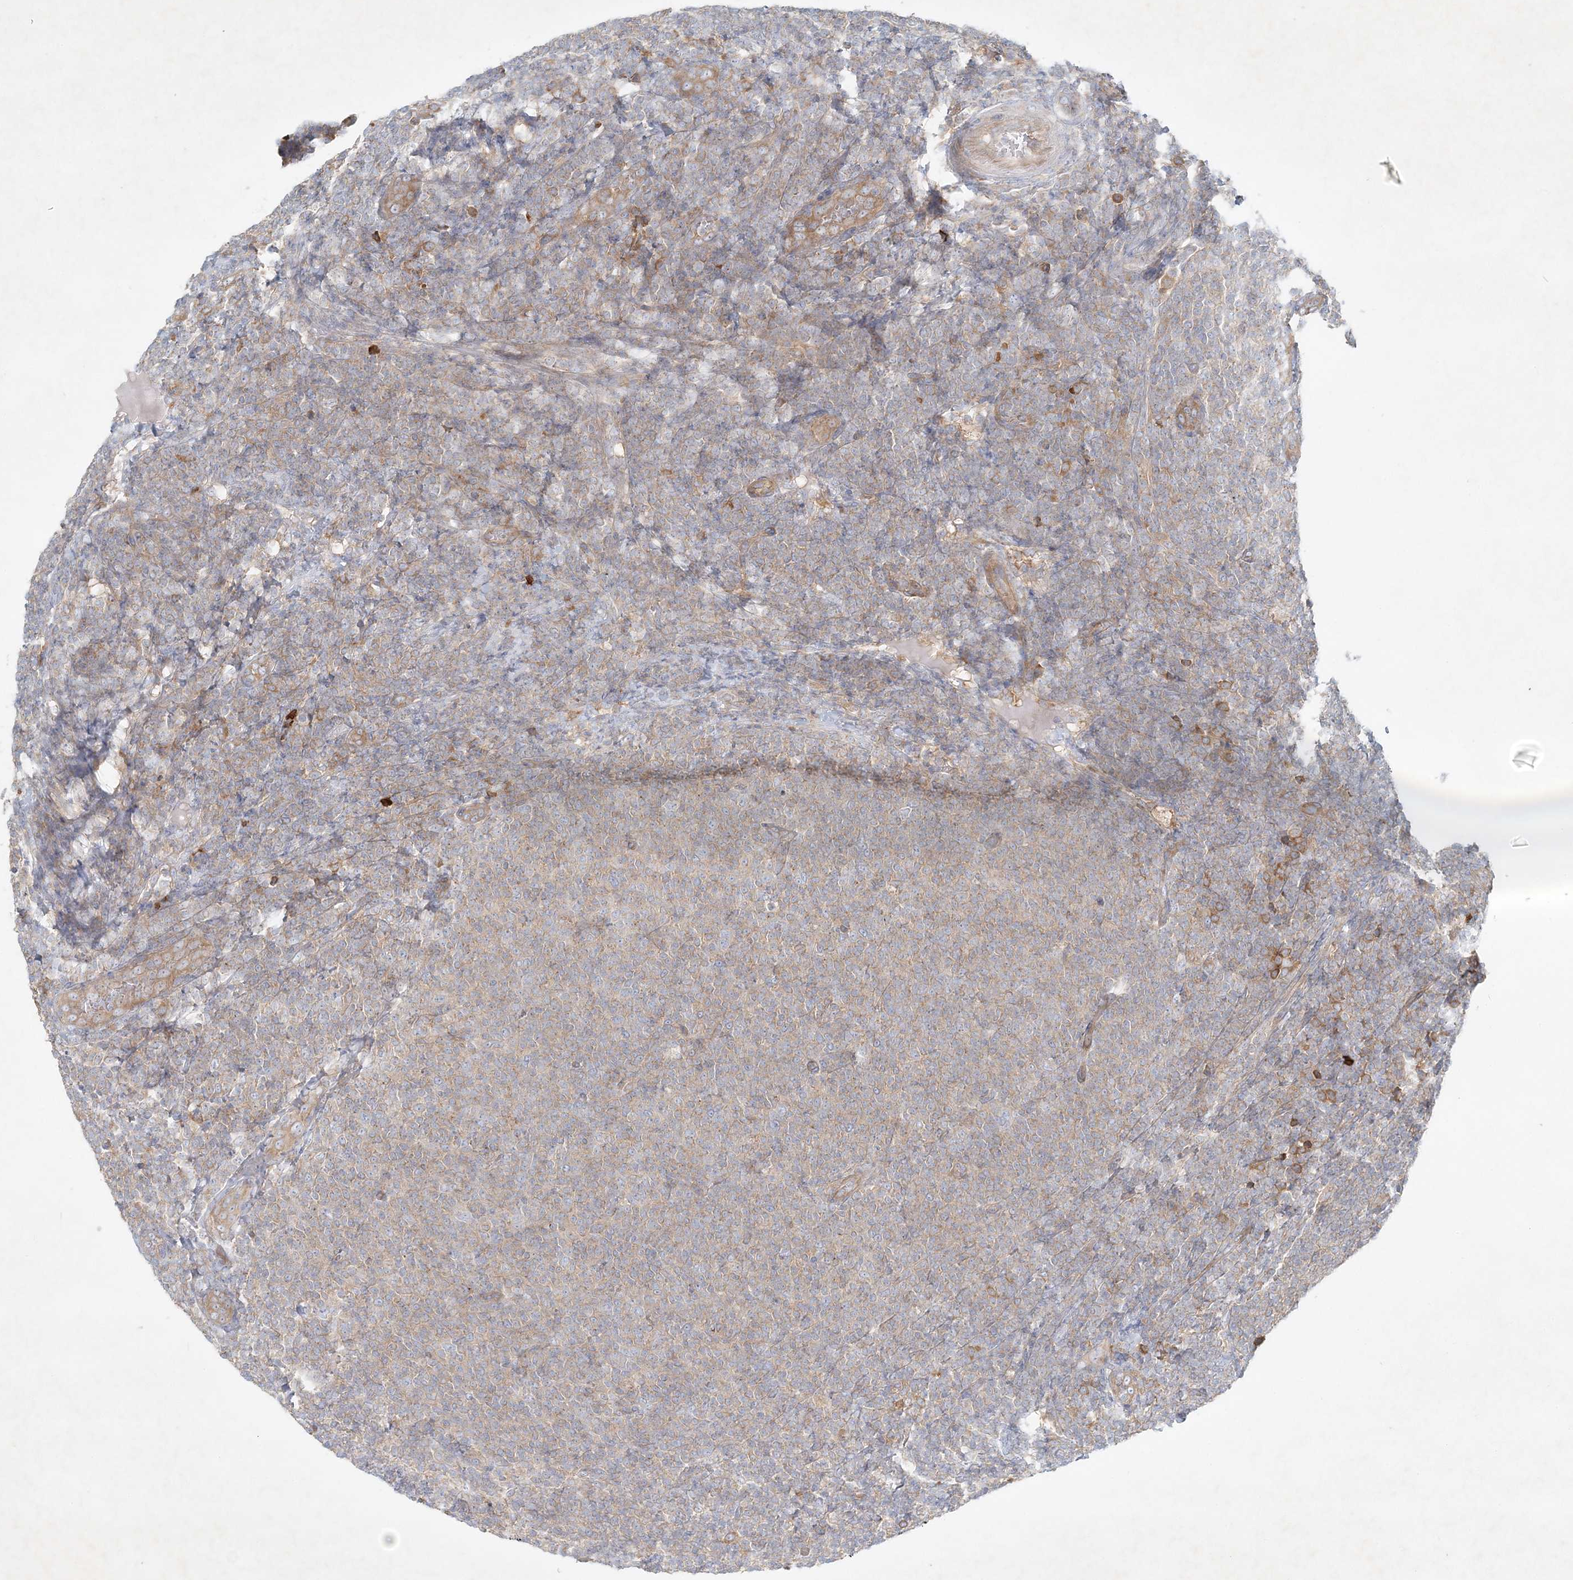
{"staining": {"intensity": "weak", "quantity": ">75%", "location": "cytoplasmic/membranous"}, "tissue": "lymphoma", "cell_type": "Tumor cells", "image_type": "cancer", "snomed": [{"axis": "morphology", "description": "Malignant lymphoma, non-Hodgkin's type, Low grade"}, {"axis": "topography", "description": "Lymph node"}], "caption": "Protein positivity by immunohistochemistry reveals weak cytoplasmic/membranous positivity in approximately >75% of tumor cells in low-grade malignant lymphoma, non-Hodgkin's type.", "gene": "STK11IP", "patient": {"sex": "male", "age": 66}}